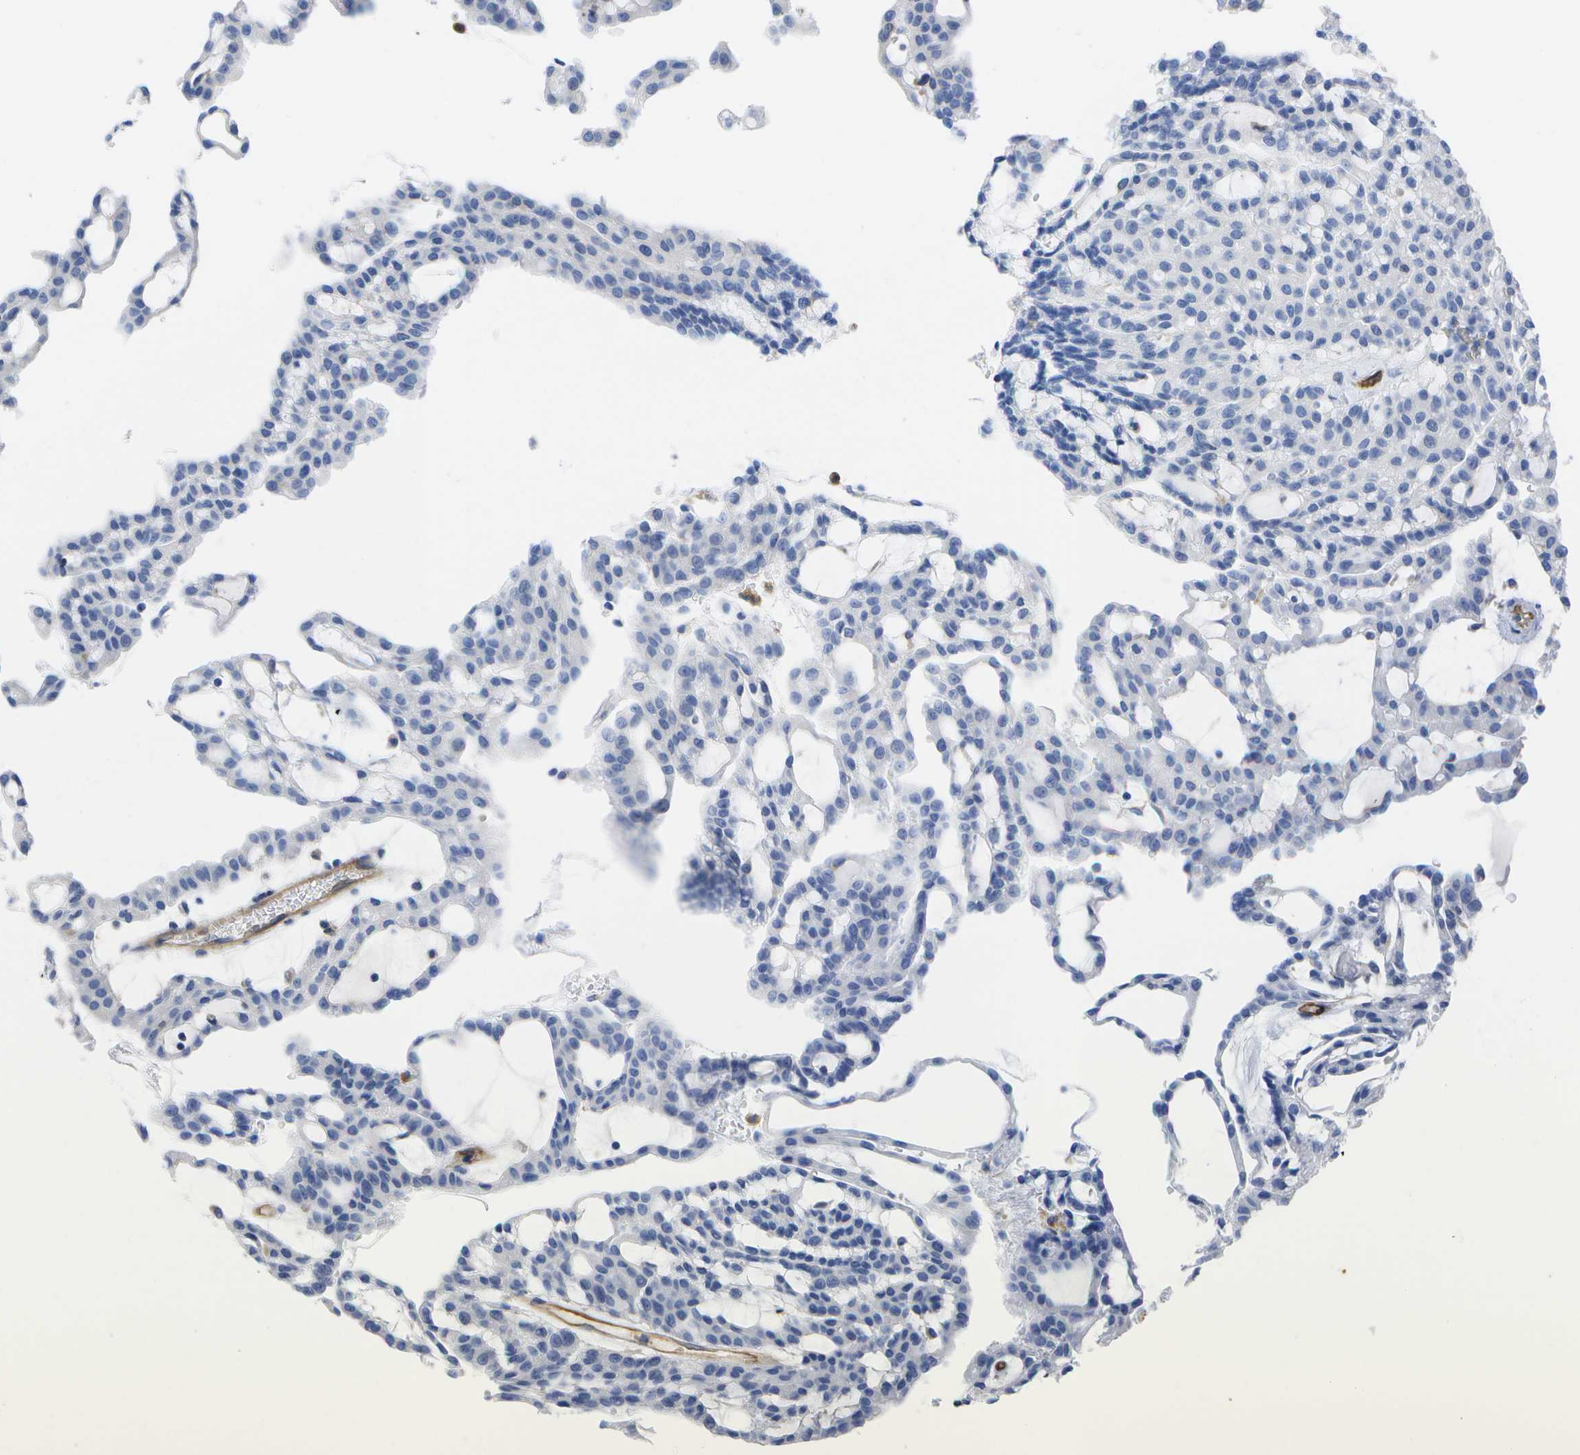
{"staining": {"intensity": "negative", "quantity": "none", "location": "none"}, "tissue": "renal cancer", "cell_type": "Tumor cells", "image_type": "cancer", "snomed": [{"axis": "morphology", "description": "Adenocarcinoma, NOS"}, {"axis": "topography", "description": "Kidney"}], "caption": "Photomicrograph shows no significant protein staining in tumor cells of renal adenocarcinoma.", "gene": "DYSF", "patient": {"sex": "male", "age": 63}}